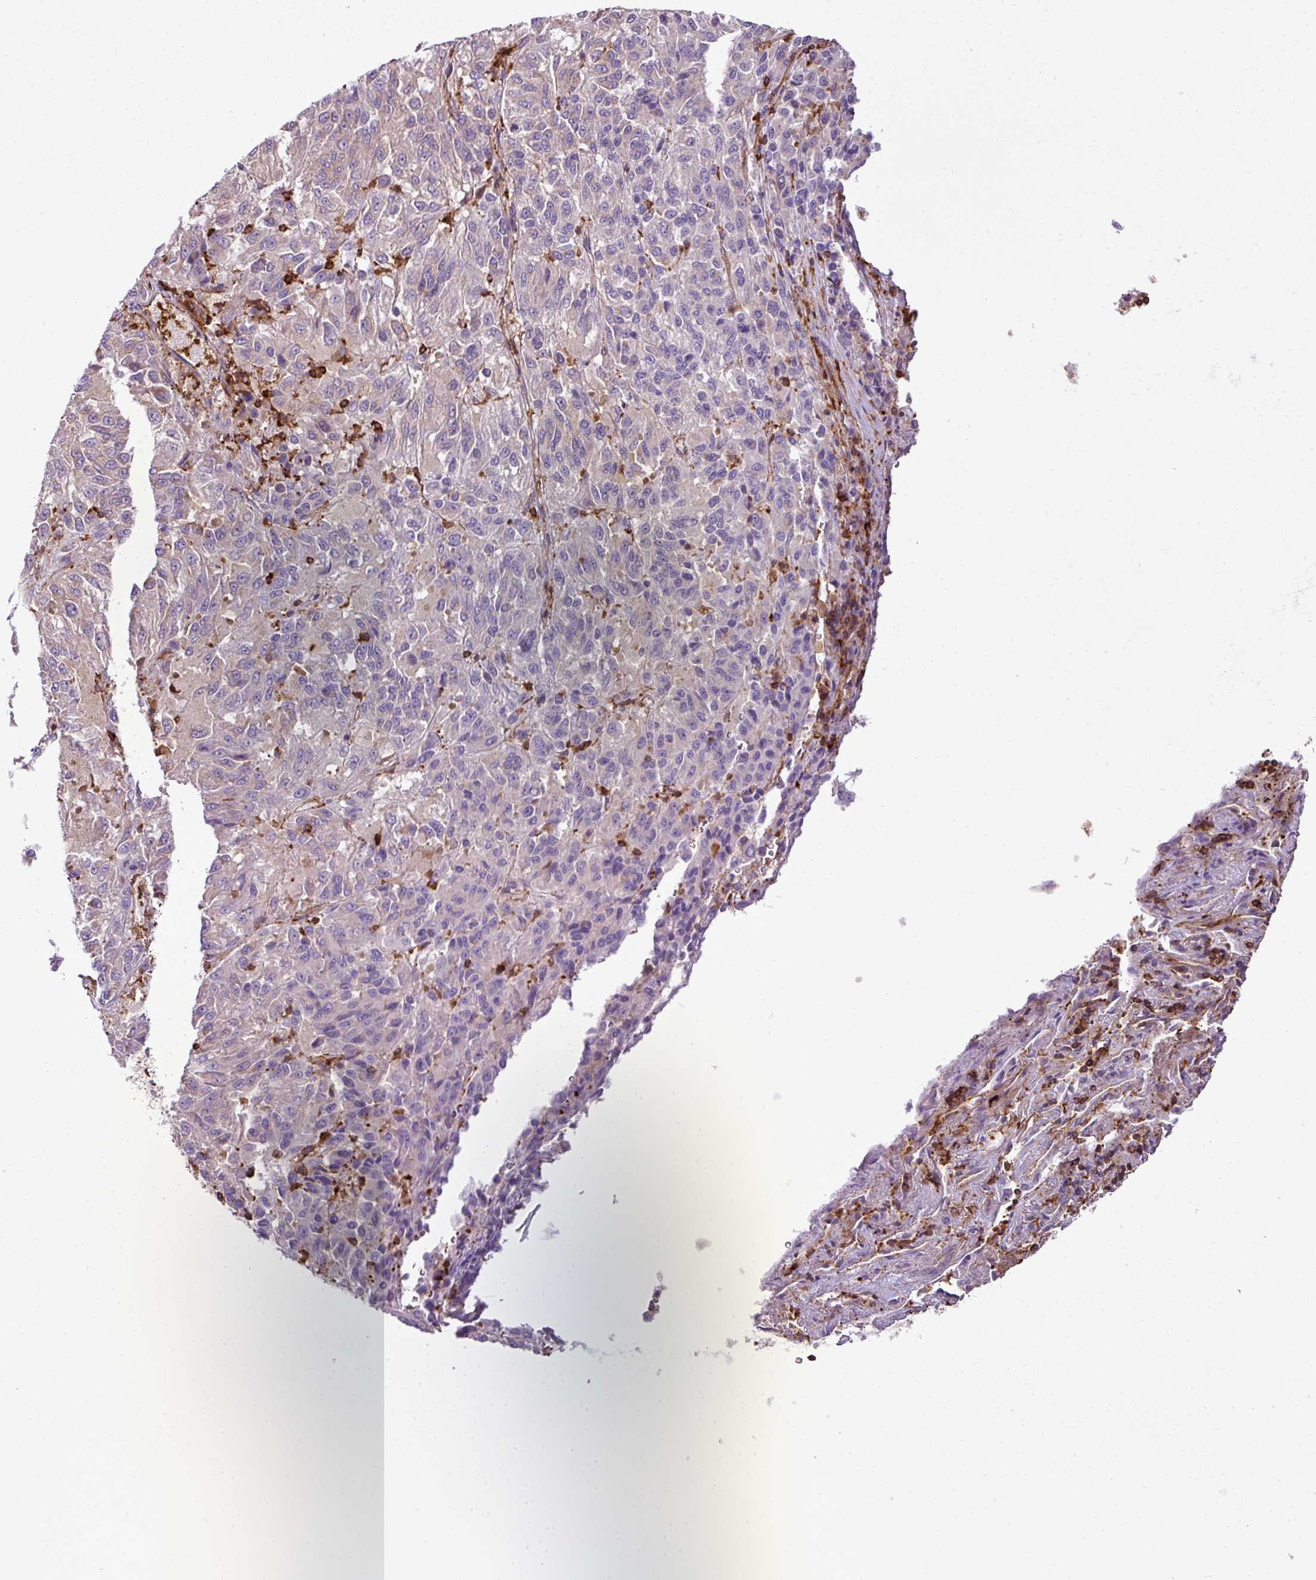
{"staining": {"intensity": "negative", "quantity": "none", "location": "none"}, "tissue": "melanoma", "cell_type": "Tumor cells", "image_type": "cancer", "snomed": [{"axis": "morphology", "description": "Malignant melanoma, Metastatic site"}, {"axis": "topography", "description": "Lung"}], "caption": "A high-resolution micrograph shows immunohistochemistry staining of melanoma, which demonstrates no significant positivity in tumor cells.", "gene": "PGAP6", "patient": {"sex": "male", "age": 64}}